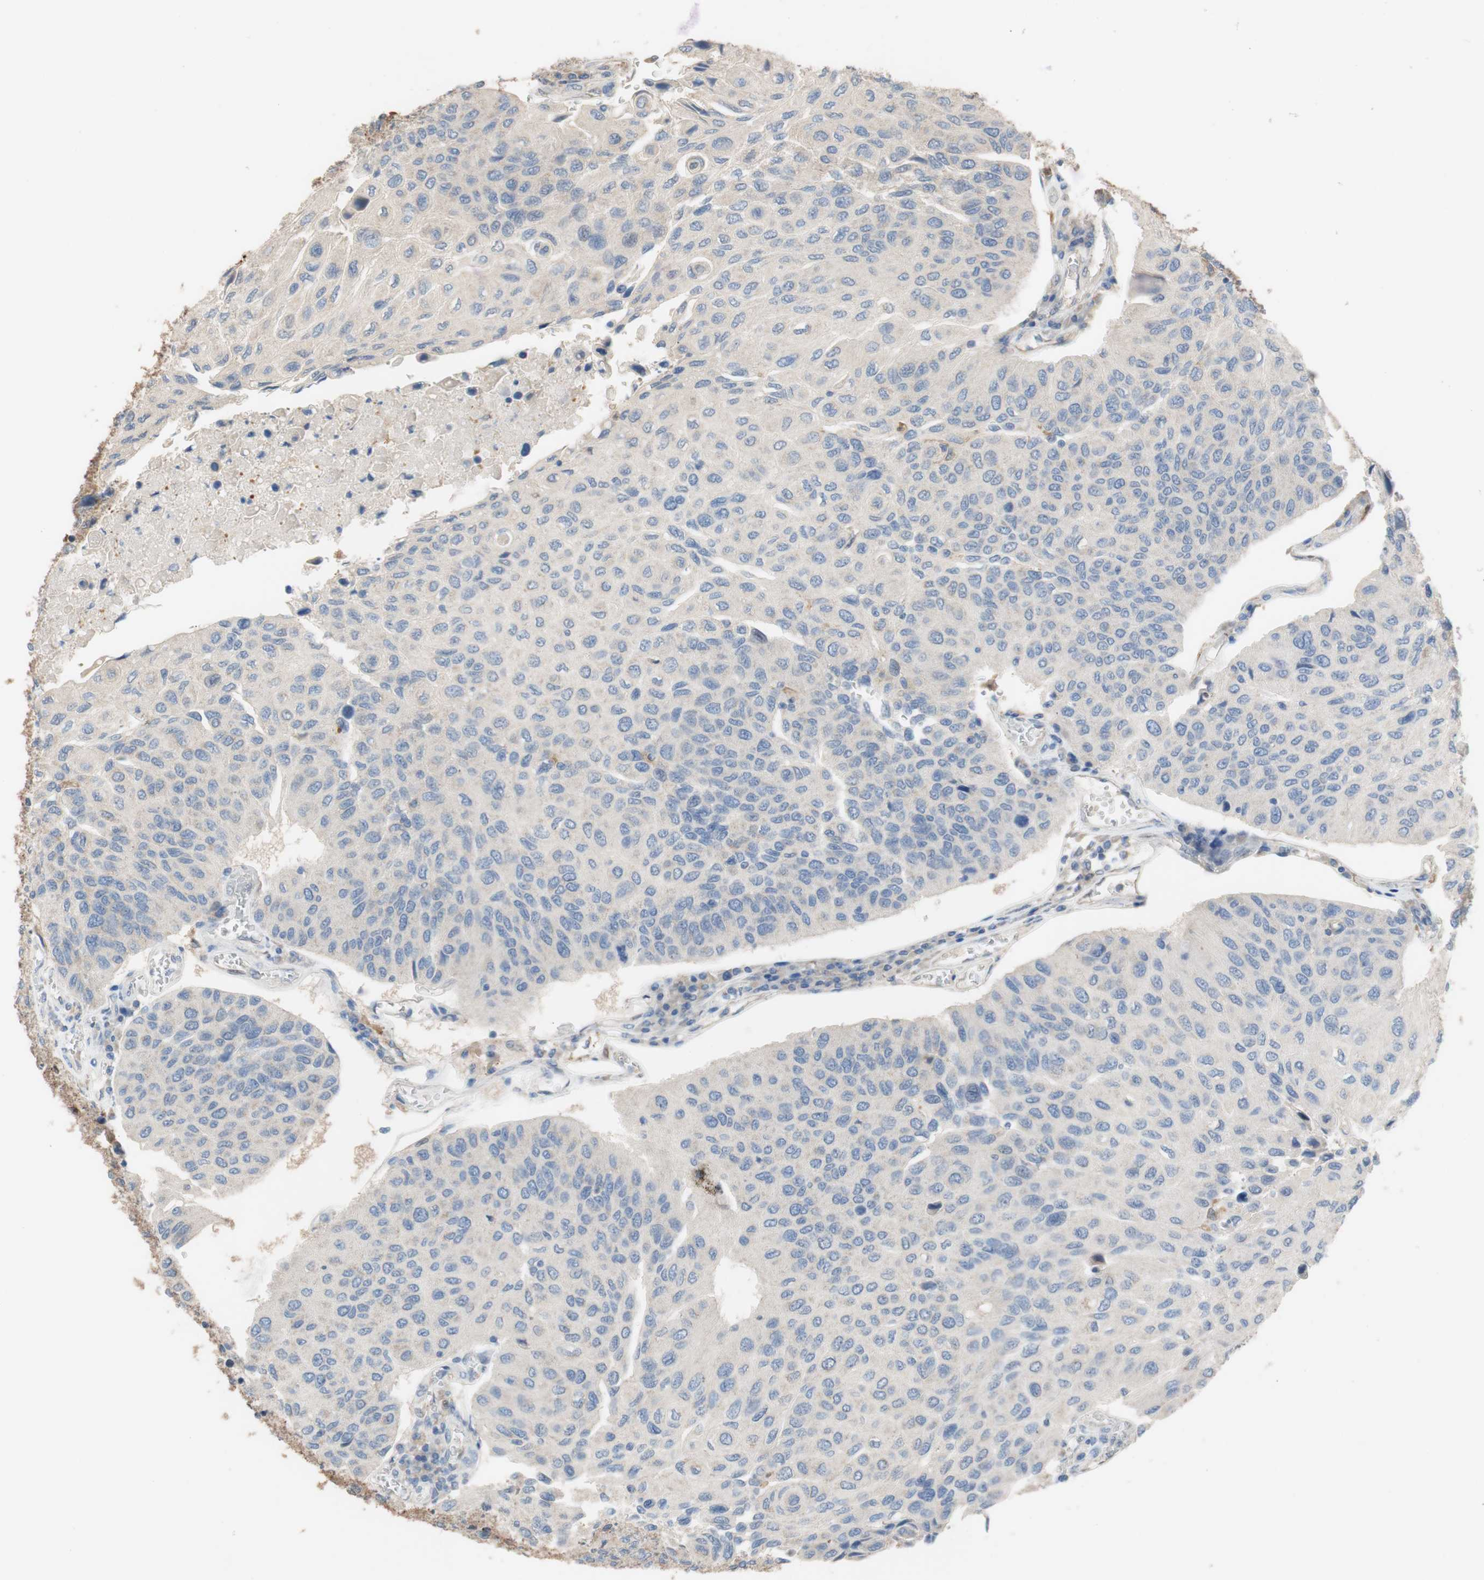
{"staining": {"intensity": "moderate", "quantity": "<25%", "location": "cytoplasmic/membranous"}, "tissue": "urothelial cancer", "cell_type": "Tumor cells", "image_type": "cancer", "snomed": [{"axis": "morphology", "description": "Urothelial carcinoma, High grade"}, {"axis": "topography", "description": "Urinary bladder"}], "caption": "Urothelial cancer was stained to show a protein in brown. There is low levels of moderate cytoplasmic/membranous staining in approximately <25% of tumor cells.", "gene": "ALDH1A2", "patient": {"sex": "male", "age": 66}}